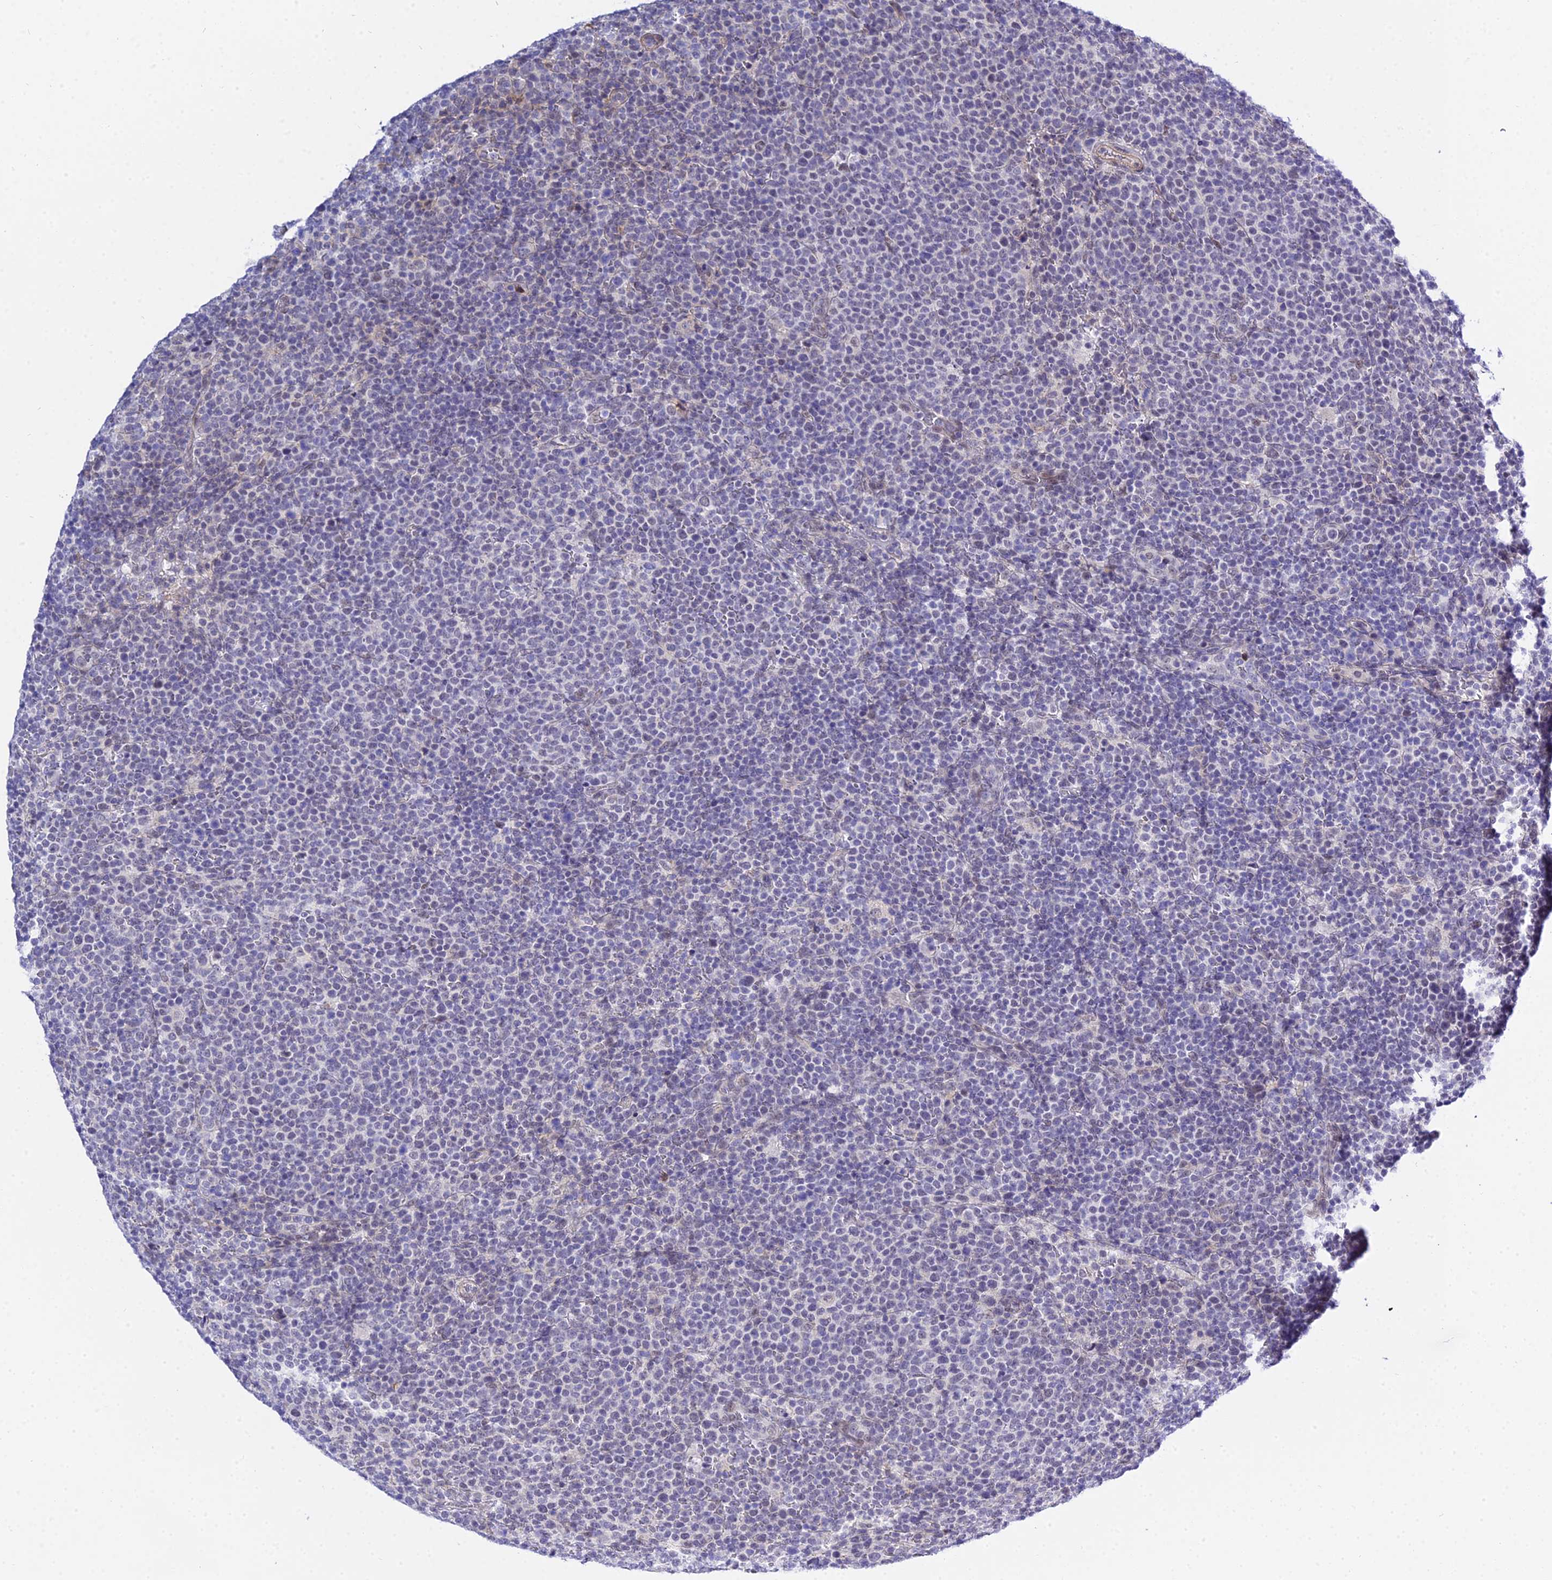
{"staining": {"intensity": "negative", "quantity": "none", "location": "none"}, "tissue": "lymphoma", "cell_type": "Tumor cells", "image_type": "cancer", "snomed": [{"axis": "morphology", "description": "Malignant lymphoma, non-Hodgkin's type, High grade"}, {"axis": "topography", "description": "Lymph node"}], "caption": "Human lymphoma stained for a protein using immunohistochemistry (IHC) shows no expression in tumor cells.", "gene": "ZNF628", "patient": {"sex": "male", "age": 61}}